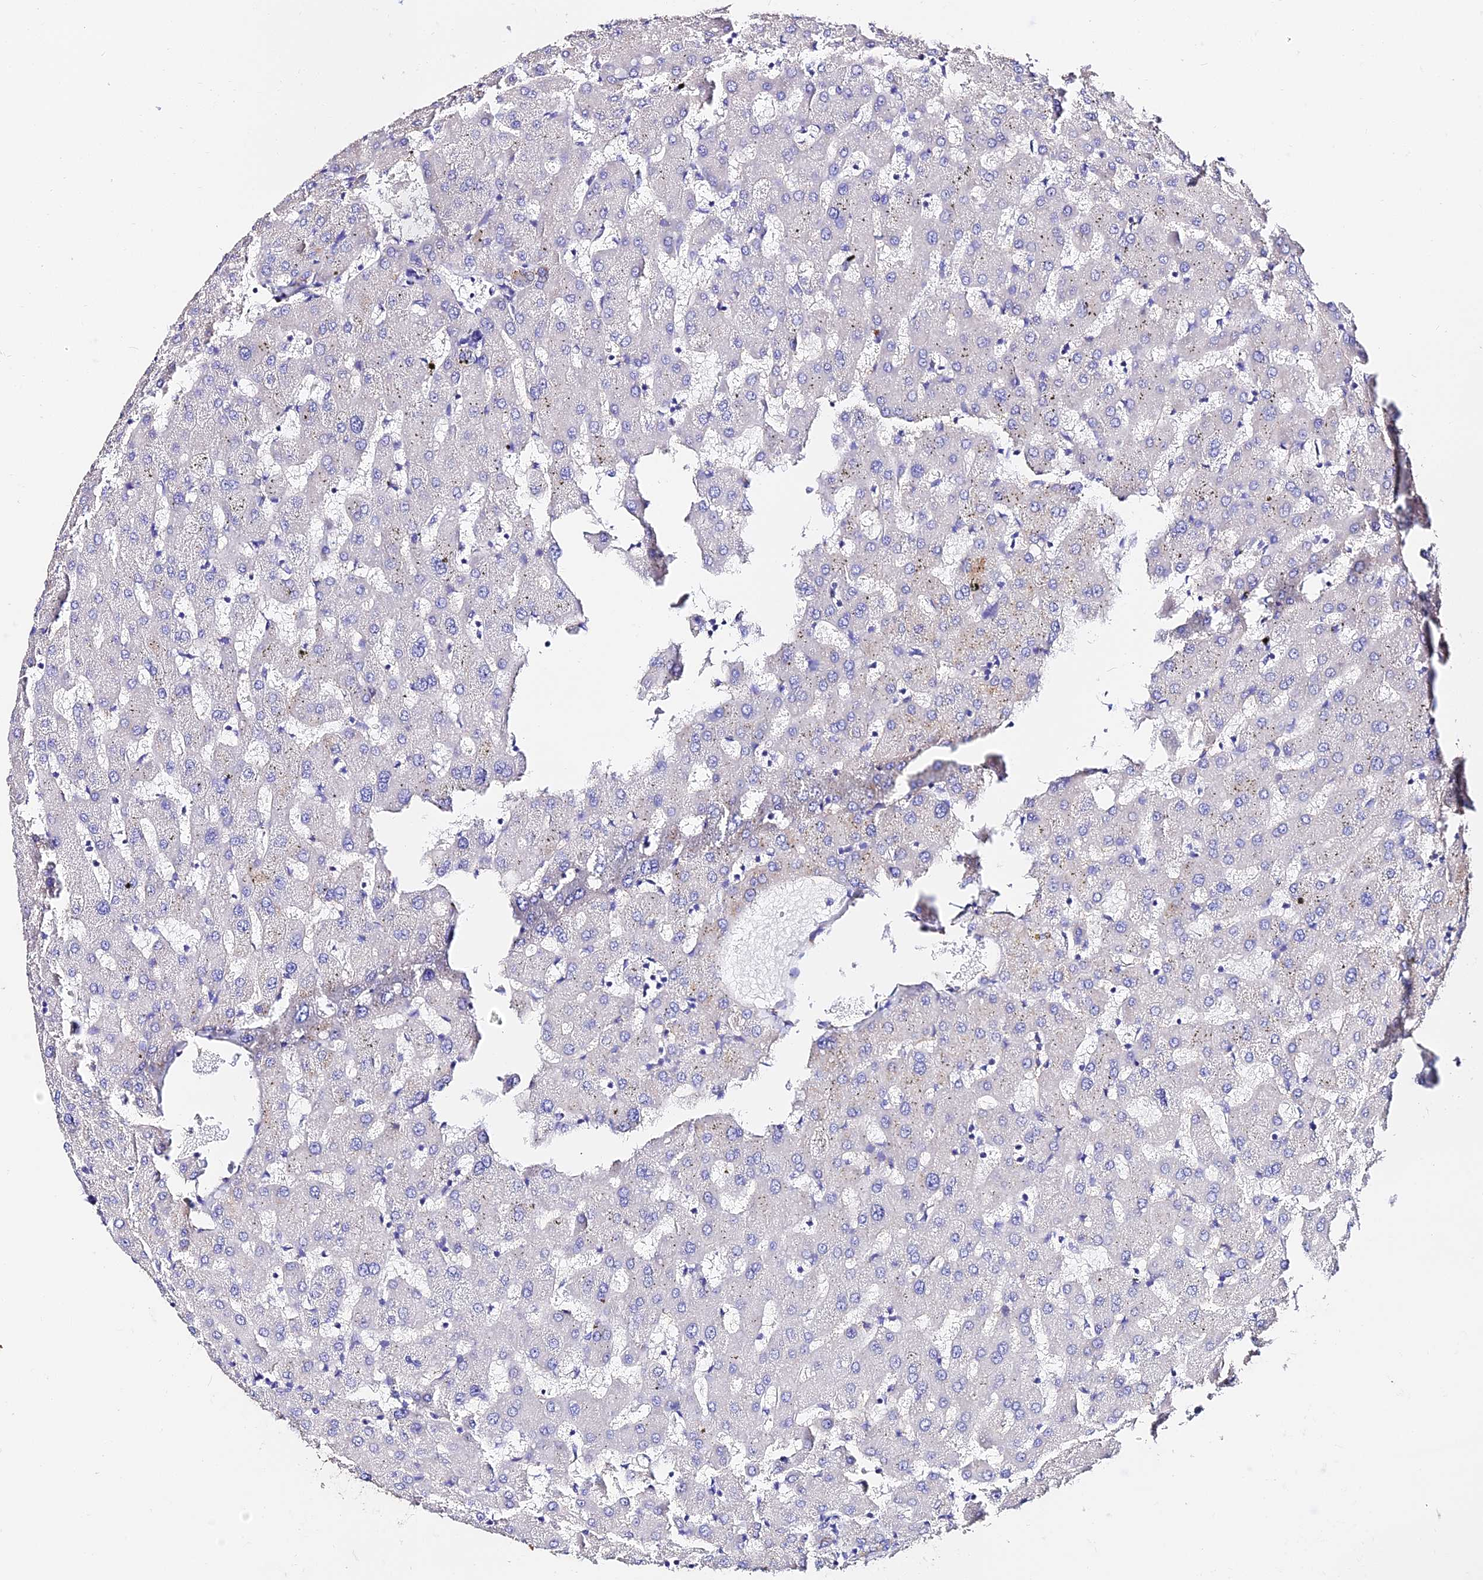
{"staining": {"intensity": "negative", "quantity": "none", "location": "none"}, "tissue": "liver", "cell_type": "Cholangiocytes", "image_type": "normal", "snomed": [{"axis": "morphology", "description": "Normal tissue, NOS"}, {"axis": "topography", "description": "Liver"}], "caption": "Unremarkable liver was stained to show a protein in brown. There is no significant staining in cholangiocytes.", "gene": "DAW1", "patient": {"sex": "female", "age": 63}}